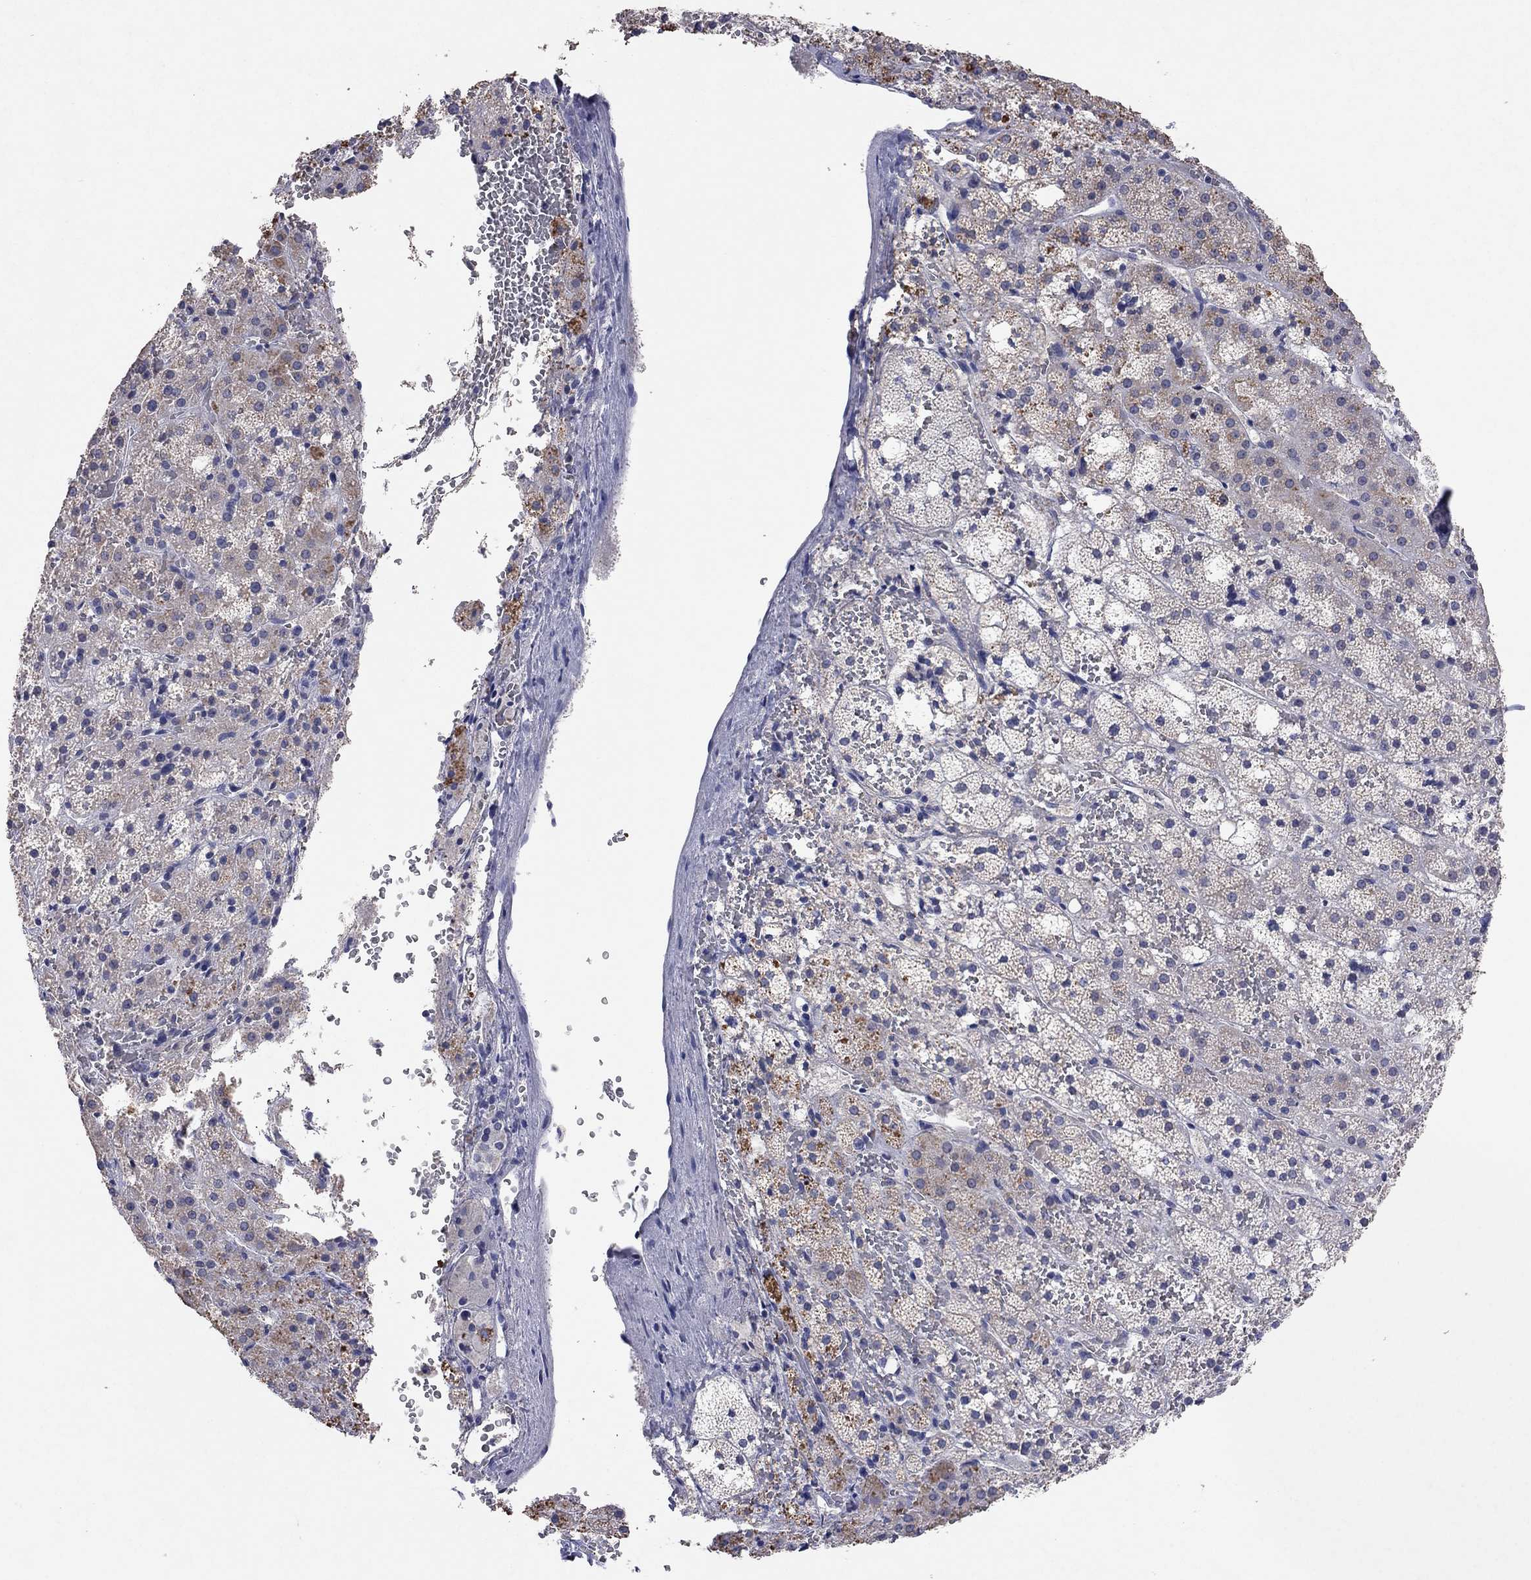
{"staining": {"intensity": "strong", "quantity": "<25%", "location": "cytoplasmic/membranous"}, "tissue": "adrenal gland", "cell_type": "Glandular cells", "image_type": "normal", "snomed": [{"axis": "morphology", "description": "Normal tissue, NOS"}, {"axis": "topography", "description": "Adrenal gland"}], "caption": "Strong cytoplasmic/membranous positivity is identified in about <25% of glandular cells in normal adrenal gland.", "gene": "MMP13", "patient": {"sex": "male", "age": 53}}